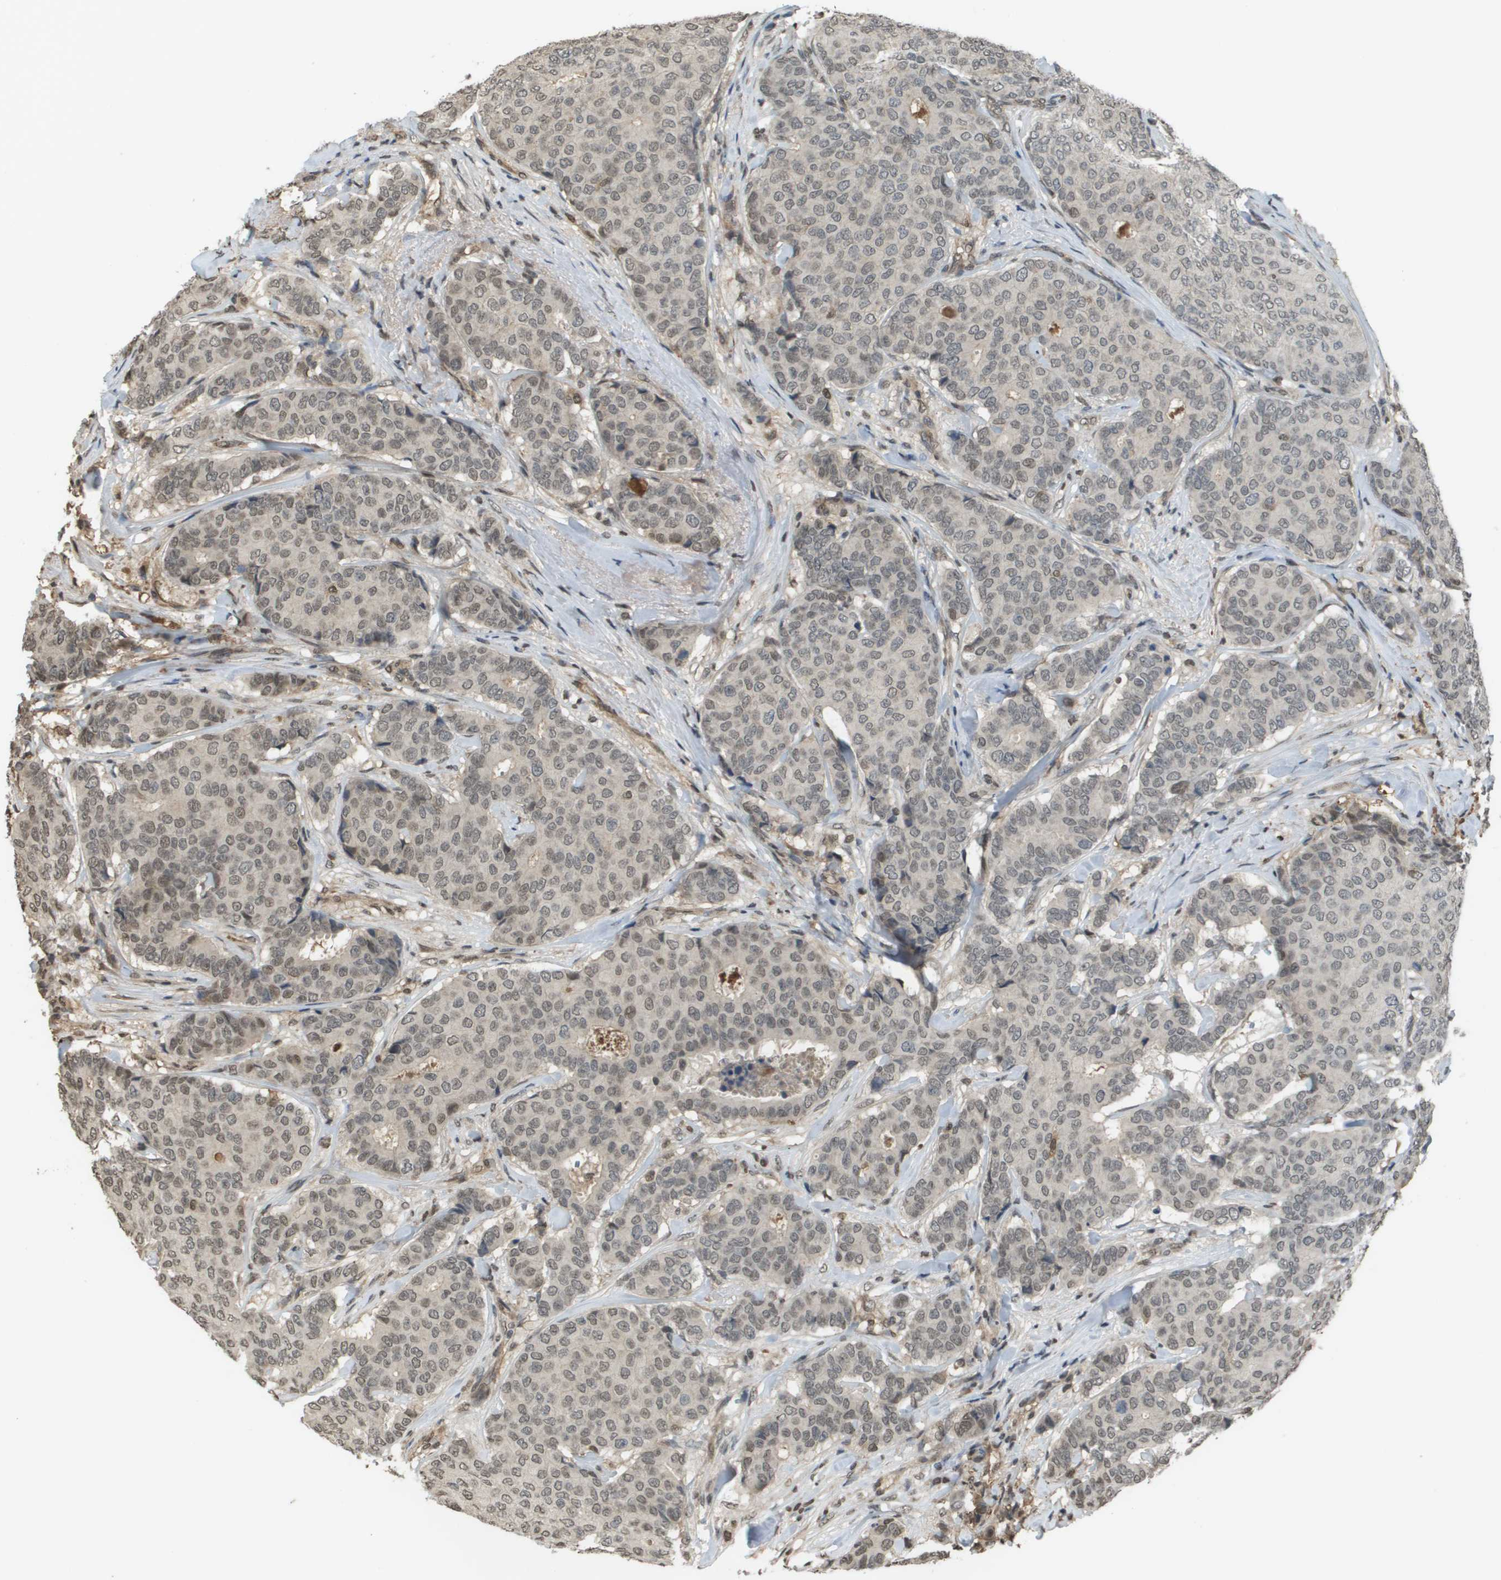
{"staining": {"intensity": "weak", "quantity": ">75%", "location": "nuclear"}, "tissue": "breast cancer", "cell_type": "Tumor cells", "image_type": "cancer", "snomed": [{"axis": "morphology", "description": "Duct carcinoma"}, {"axis": "topography", "description": "Breast"}], "caption": "Immunohistochemistry (IHC) (DAB) staining of breast invasive ductal carcinoma reveals weak nuclear protein positivity in approximately >75% of tumor cells.", "gene": "NDRG2", "patient": {"sex": "female", "age": 75}}